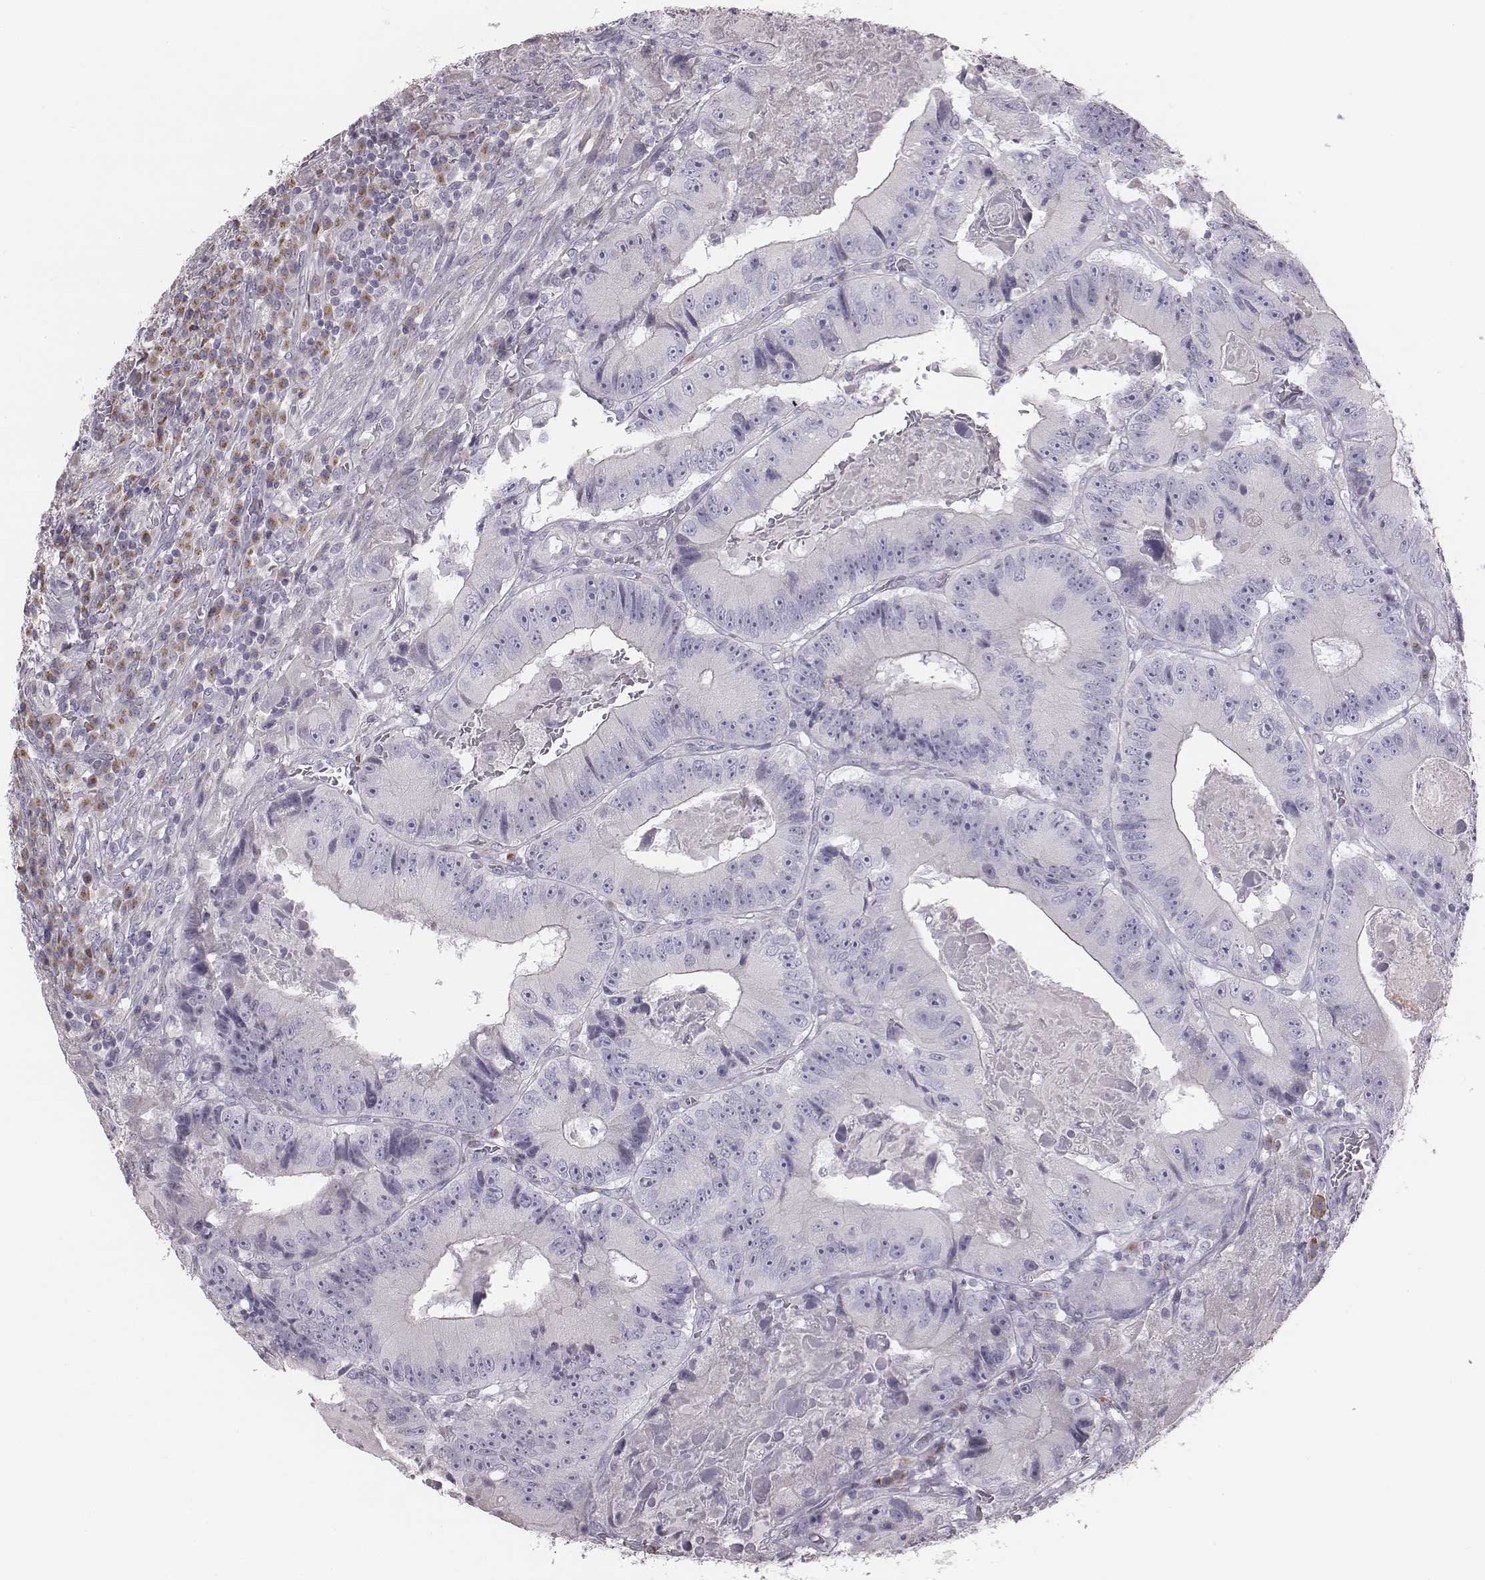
{"staining": {"intensity": "negative", "quantity": "none", "location": "none"}, "tissue": "colorectal cancer", "cell_type": "Tumor cells", "image_type": "cancer", "snomed": [{"axis": "morphology", "description": "Adenocarcinoma, NOS"}, {"axis": "topography", "description": "Colon"}], "caption": "Histopathology image shows no protein expression in tumor cells of colorectal adenocarcinoma tissue.", "gene": "C6orf58", "patient": {"sex": "female", "age": 86}}